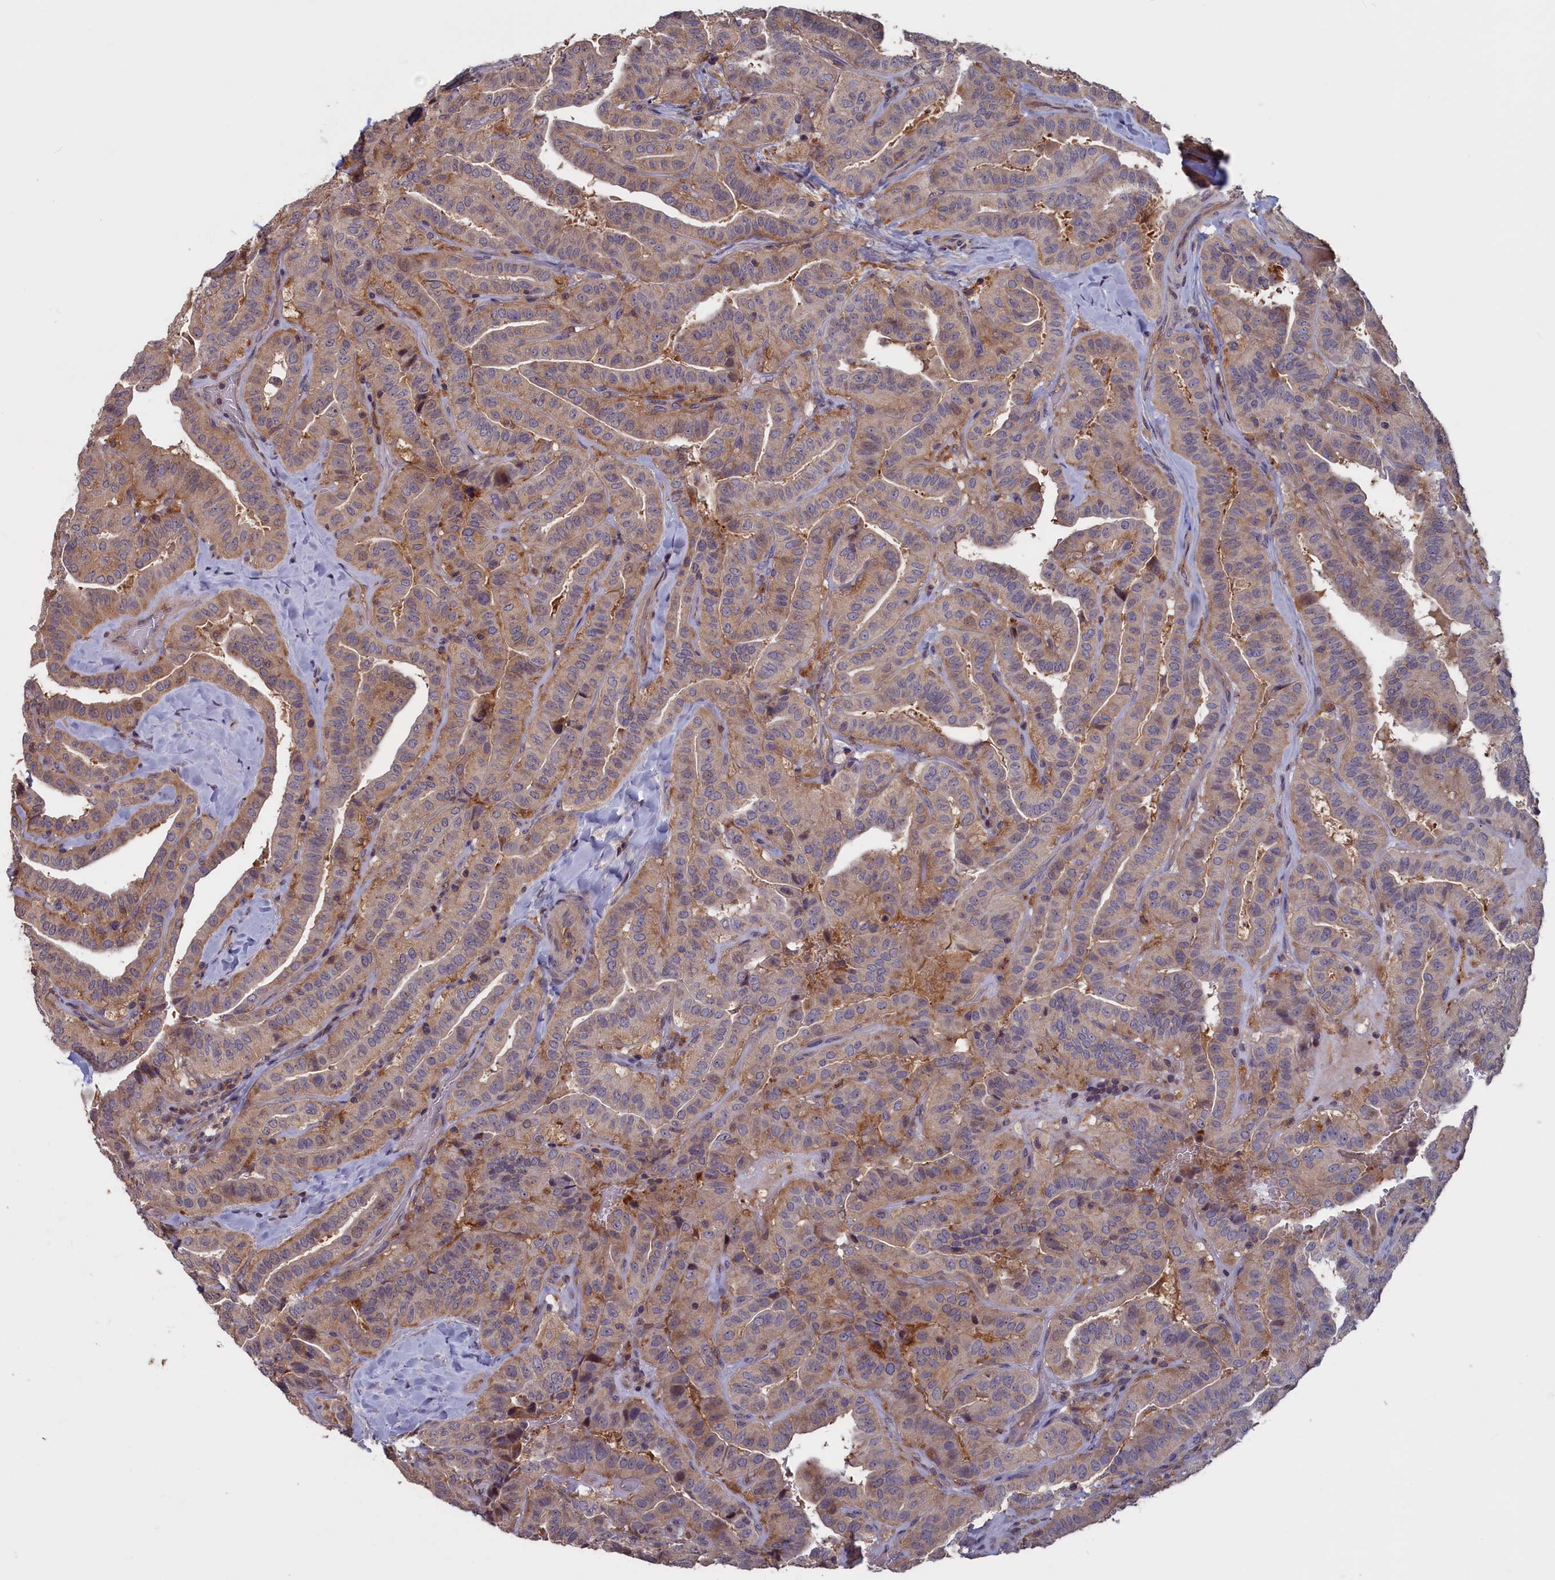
{"staining": {"intensity": "weak", "quantity": ">75%", "location": "cytoplasmic/membranous"}, "tissue": "thyroid cancer", "cell_type": "Tumor cells", "image_type": "cancer", "snomed": [{"axis": "morphology", "description": "Papillary adenocarcinoma, NOS"}, {"axis": "topography", "description": "Thyroid gland"}], "caption": "IHC staining of papillary adenocarcinoma (thyroid), which displays low levels of weak cytoplasmic/membranous staining in about >75% of tumor cells indicating weak cytoplasmic/membranous protein positivity. The staining was performed using DAB (3,3'-diaminobenzidine) (brown) for protein detection and nuclei were counterstained in hematoxylin (blue).", "gene": "CACTIN", "patient": {"sex": "male", "age": 77}}